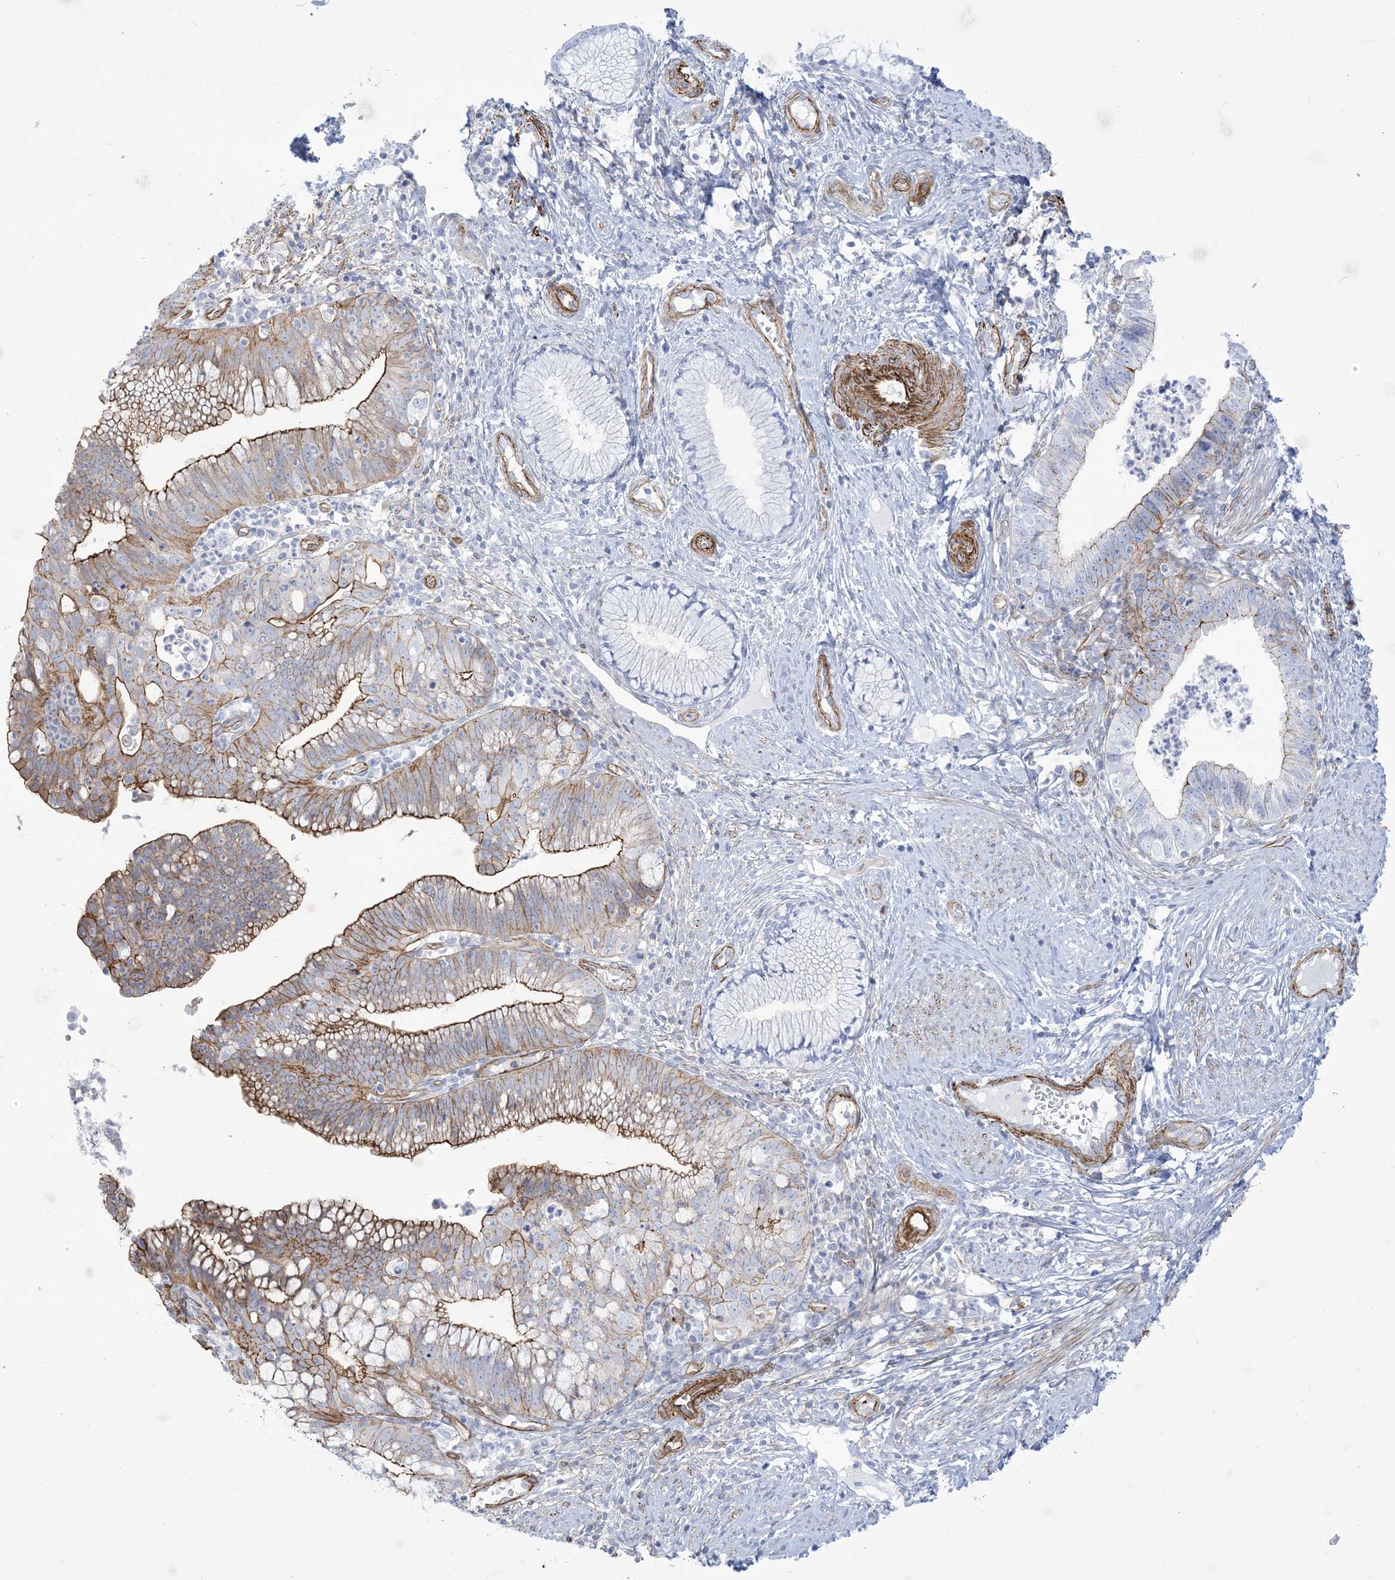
{"staining": {"intensity": "moderate", "quantity": "25%-75%", "location": "cytoplasmic/membranous"}, "tissue": "cervical cancer", "cell_type": "Tumor cells", "image_type": "cancer", "snomed": [{"axis": "morphology", "description": "Adenocarcinoma, NOS"}, {"axis": "topography", "description": "Cervix"}], "caption": "A medium amount of moderate cytoplasmic/membranous positivity is appreciated in approximately 25%-75% of tumor cells in cervical cancer tissue.", "gene": "B3GNT7", "patient": {"sex": "female", "age": 36}}